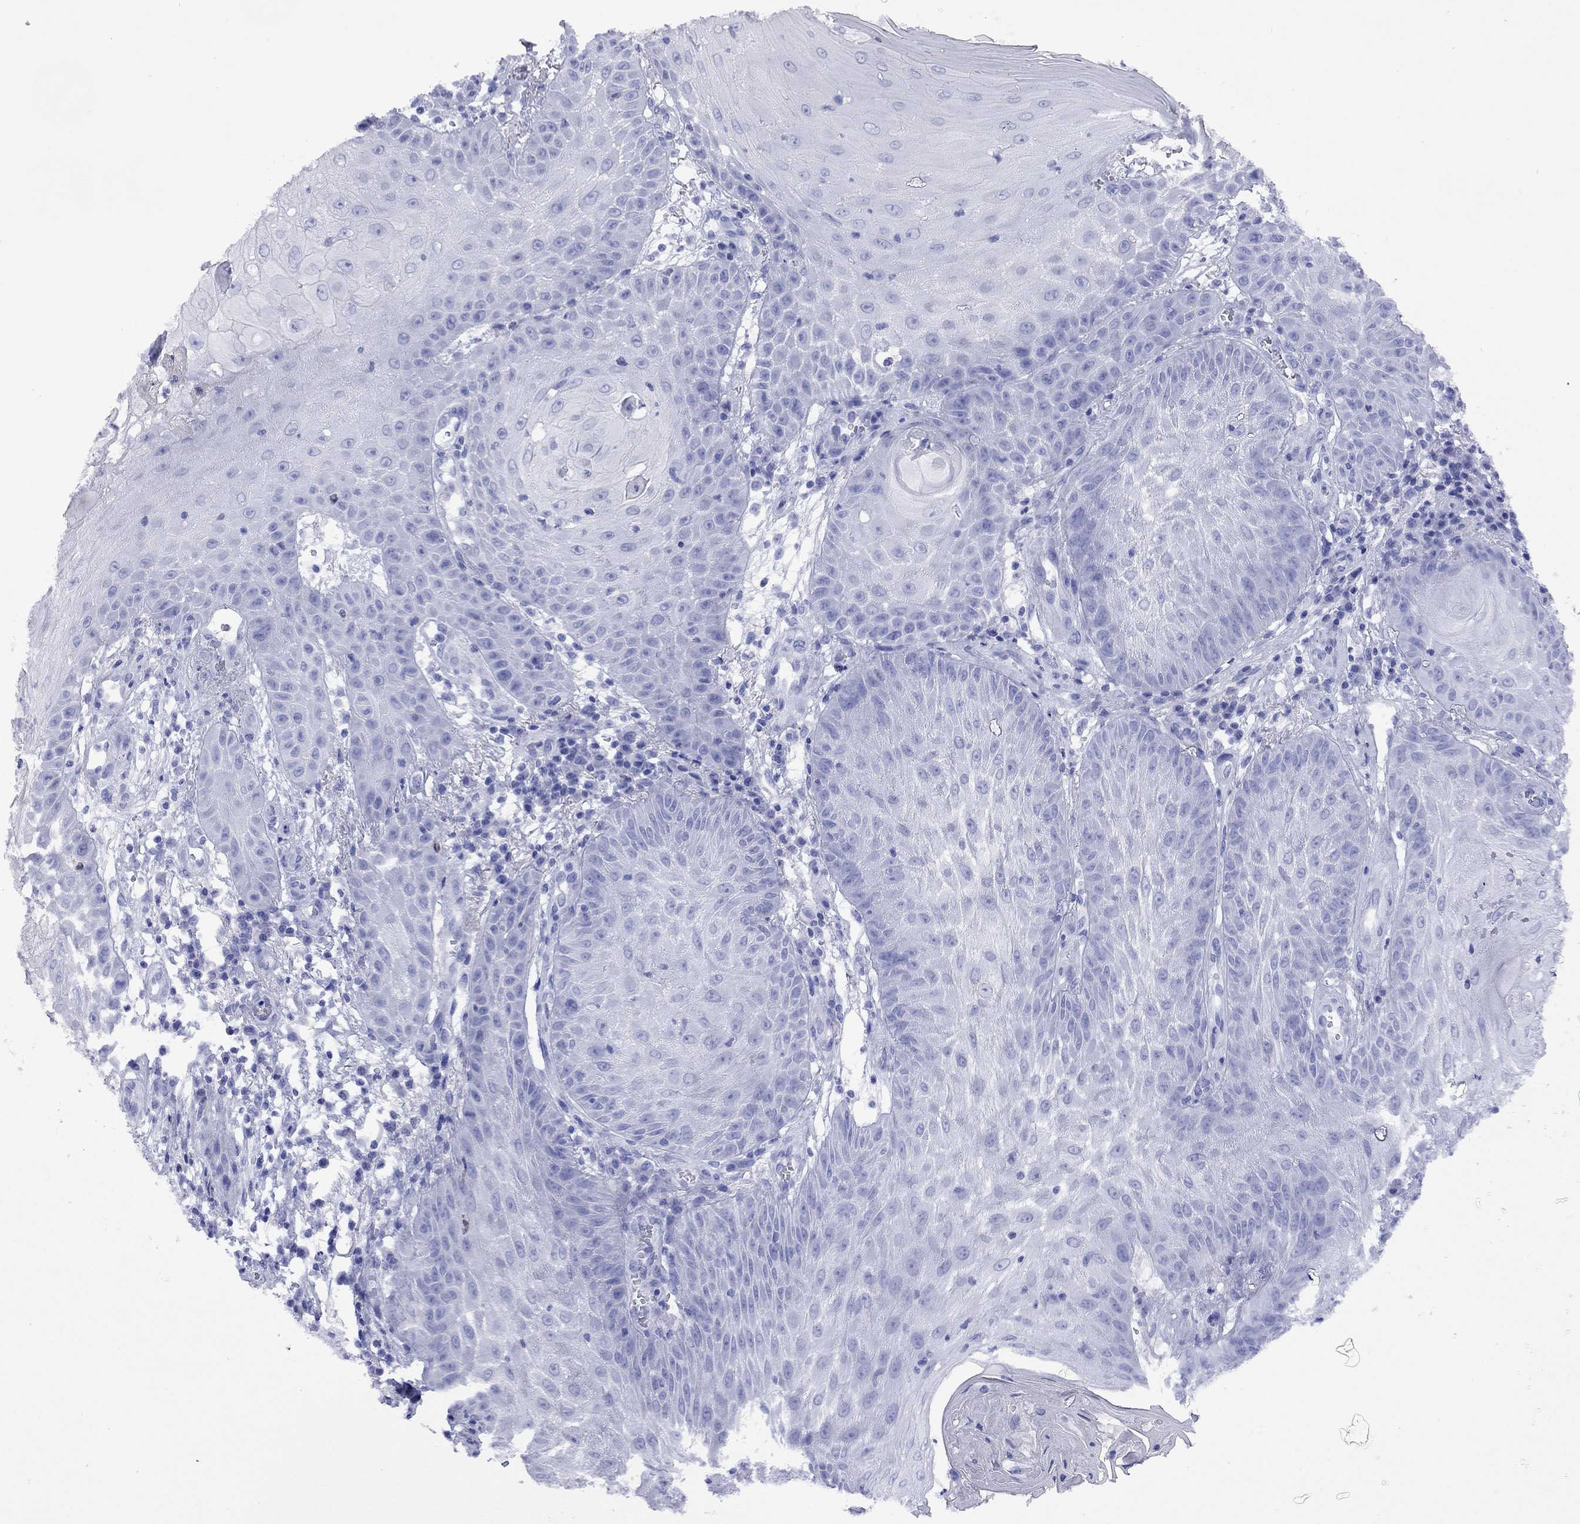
{"staining": {"intensity": "negative", "quantity": "none", "location": "none"}, "tissue": "skin cancer", "cell_type": "Tumor cells", "image_type": "cancer", "snomed": [{"axis": "morphology", "description": "Squamous cell carcinoma, NOS"}, {"axis": "topography", "description": "Skin"}], "caption": "This is an immunohistochemistry photomicrograph of skin cancer. There is no expression in tumor cells.", "gene": "FIGLA", "patient": {"sex": "male", "age": 70}}